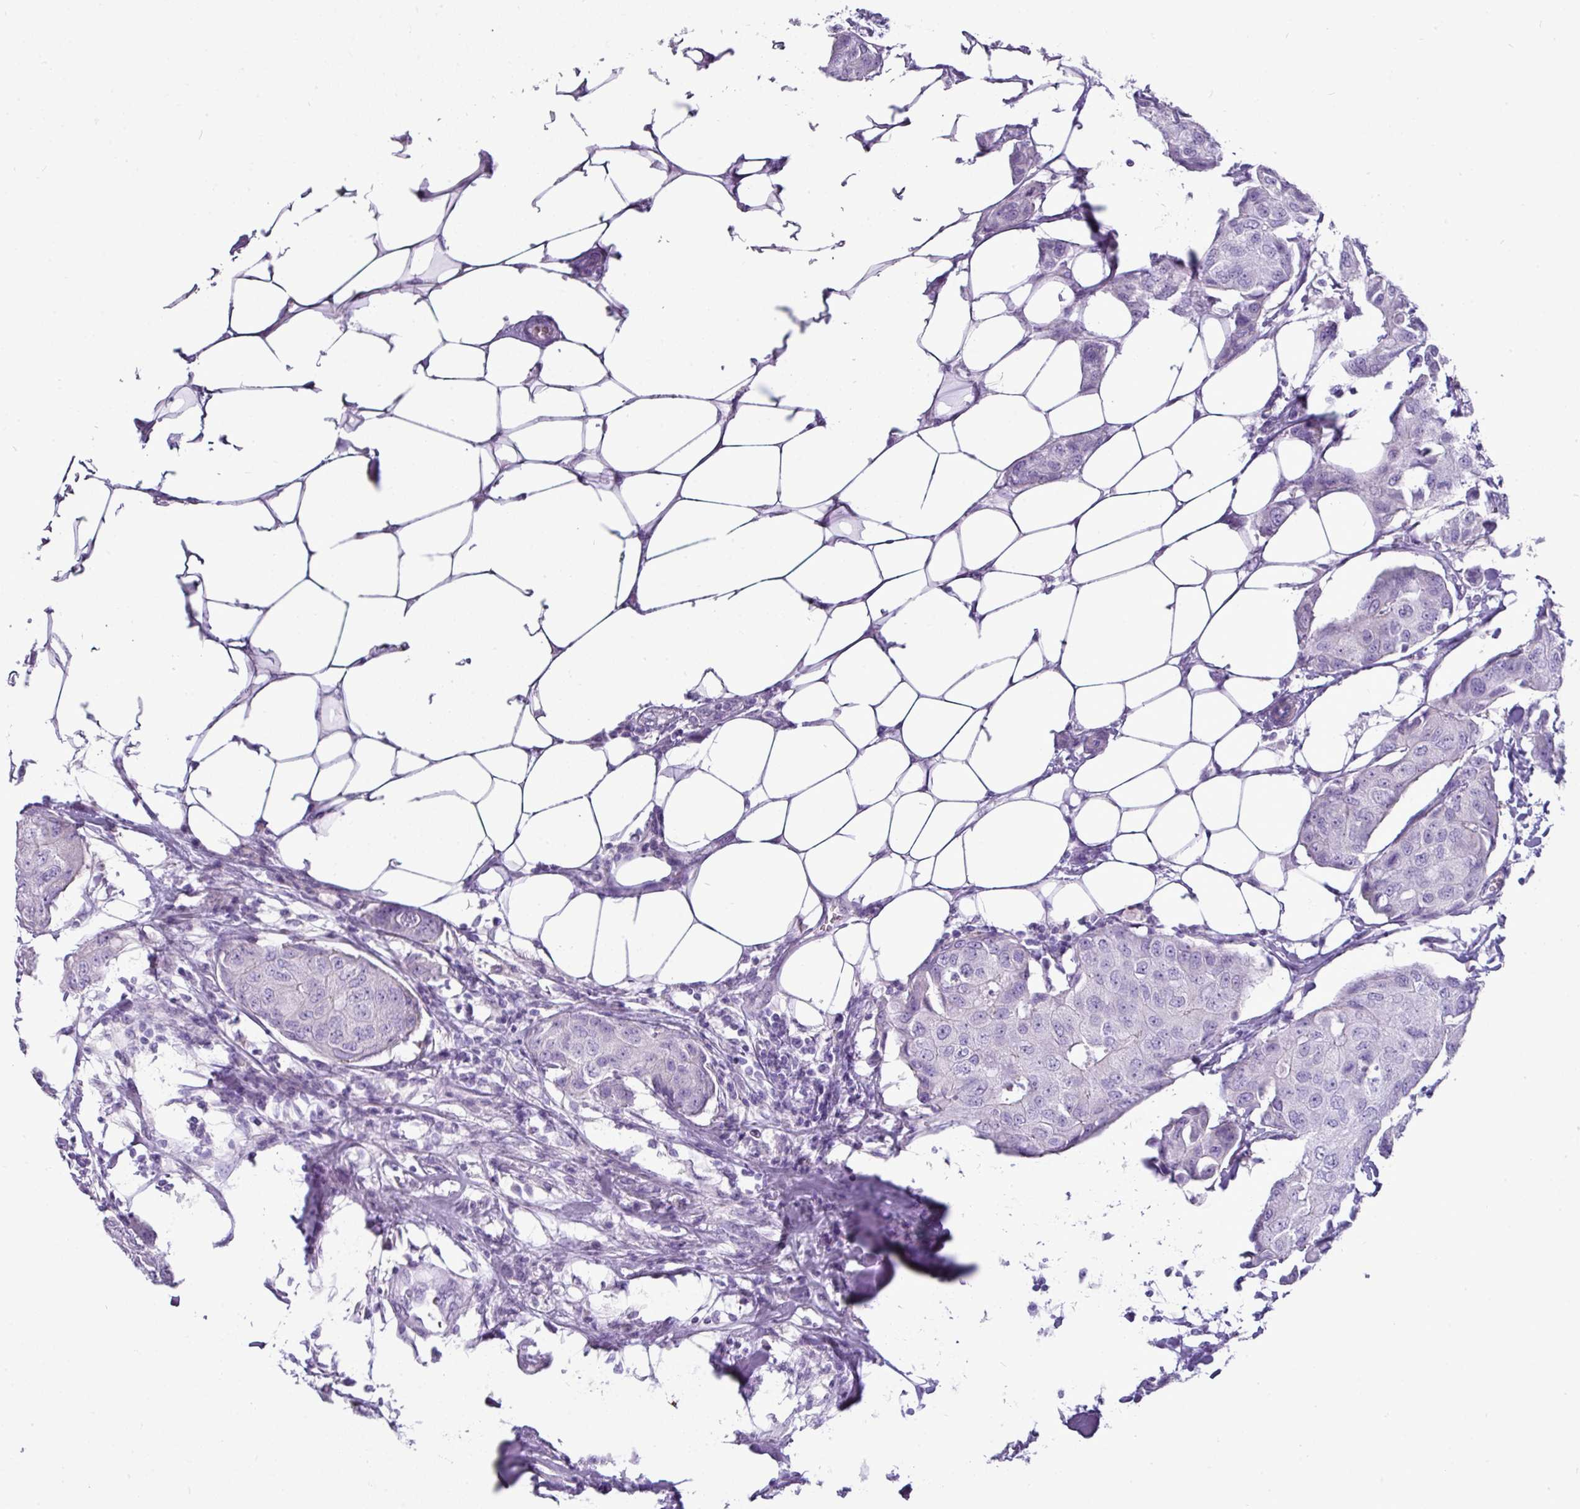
{"staining": {"intensity": "negative", "quantity": "none", "location": "none"}, "tissue": "breast cancer", "cell_type": "Tumor cells", "image_type": "cancer", "snomed": [{"axis": "morphology", "description": "Duct carcinoma"}, {"axis": "topography", "description": "Breast"}, {"axis": "topography", "description": "Lymph node"}], "caption": "IHC image of human intraductal carcinoma (breast) stained for a protein (brown), which shows no expression in tumor cells.", "gene": "GSTA3", "patient": {"sex": "female", "age": 80}}